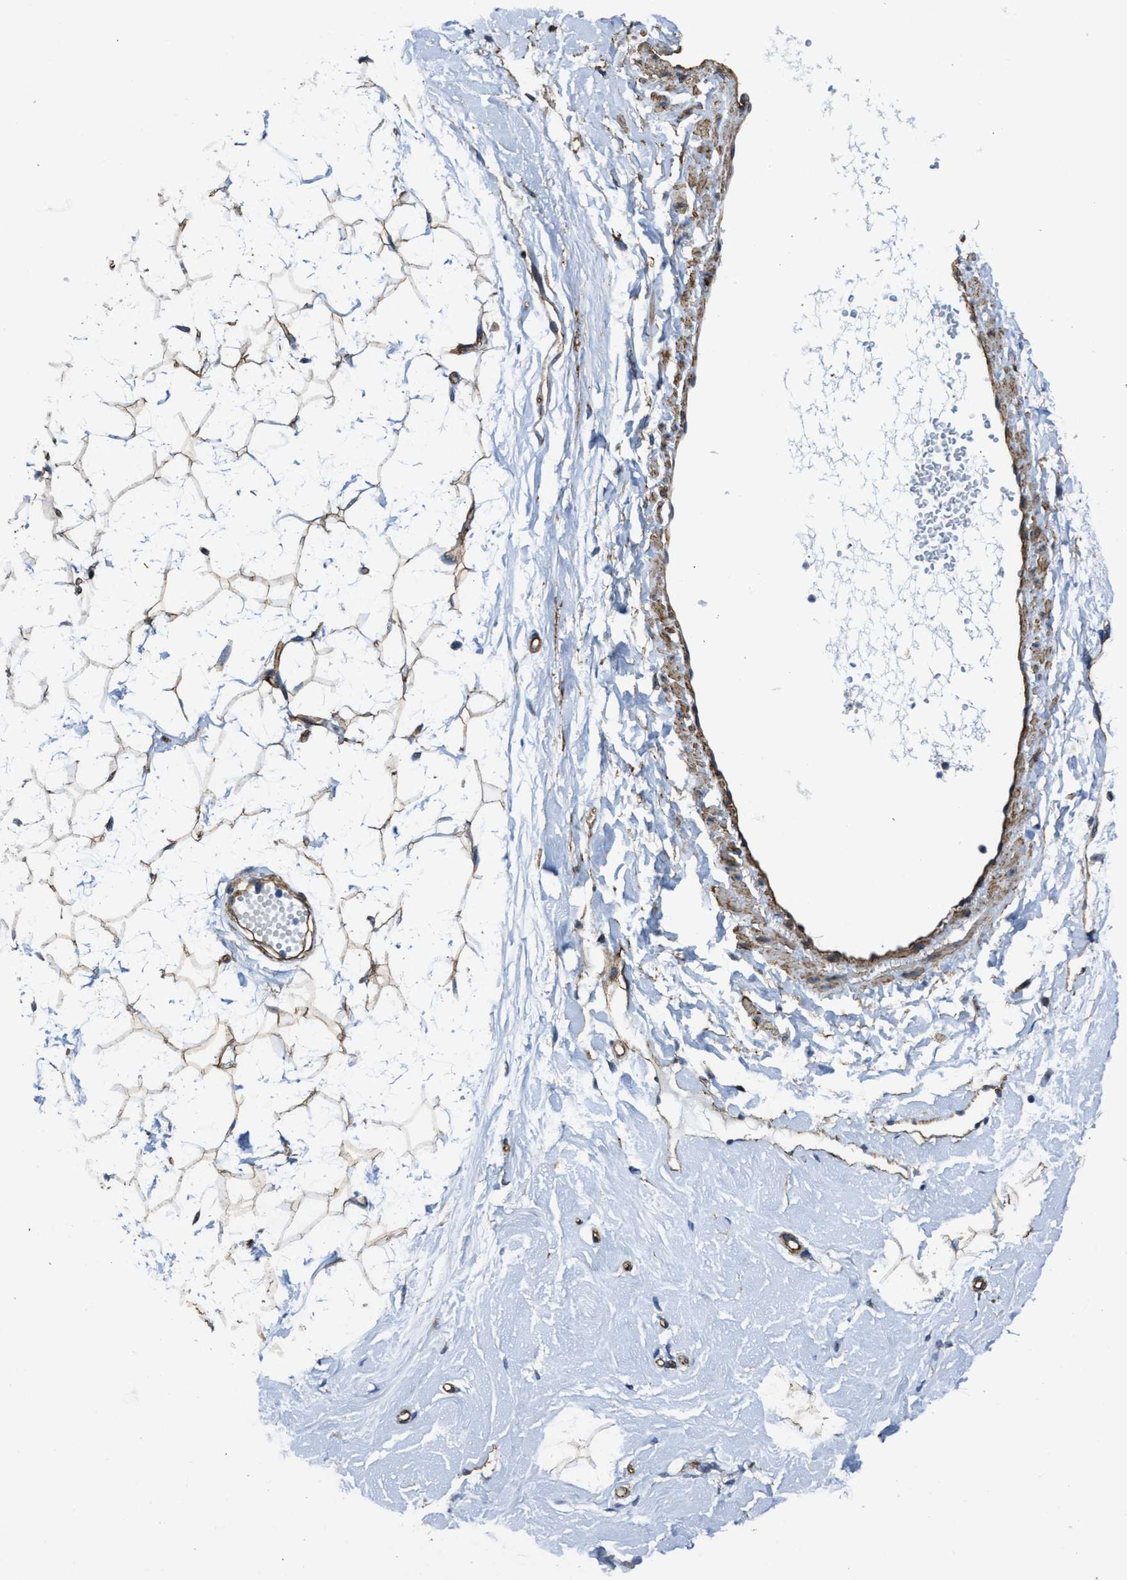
{"staining": {"intensity": "moderate", "quantity": ">75%", "location": "cytoplasmic/membranous"}, "tissue": "breast", "cell_type": "Adipocytes", "image_type": "normal", "snomed": [{"axis": "morphology", "description": "Normal tissue, NOS"}, {"axis": "topography", "description": "Breast"}], "caption": "The image shows staining of unremarkable breast, revealing moderate cytoplasmic/membranous protein staining (brown color) within adipocytes.", "gene": "NAB1", "patient": {"sex": "female", "age": 23}}